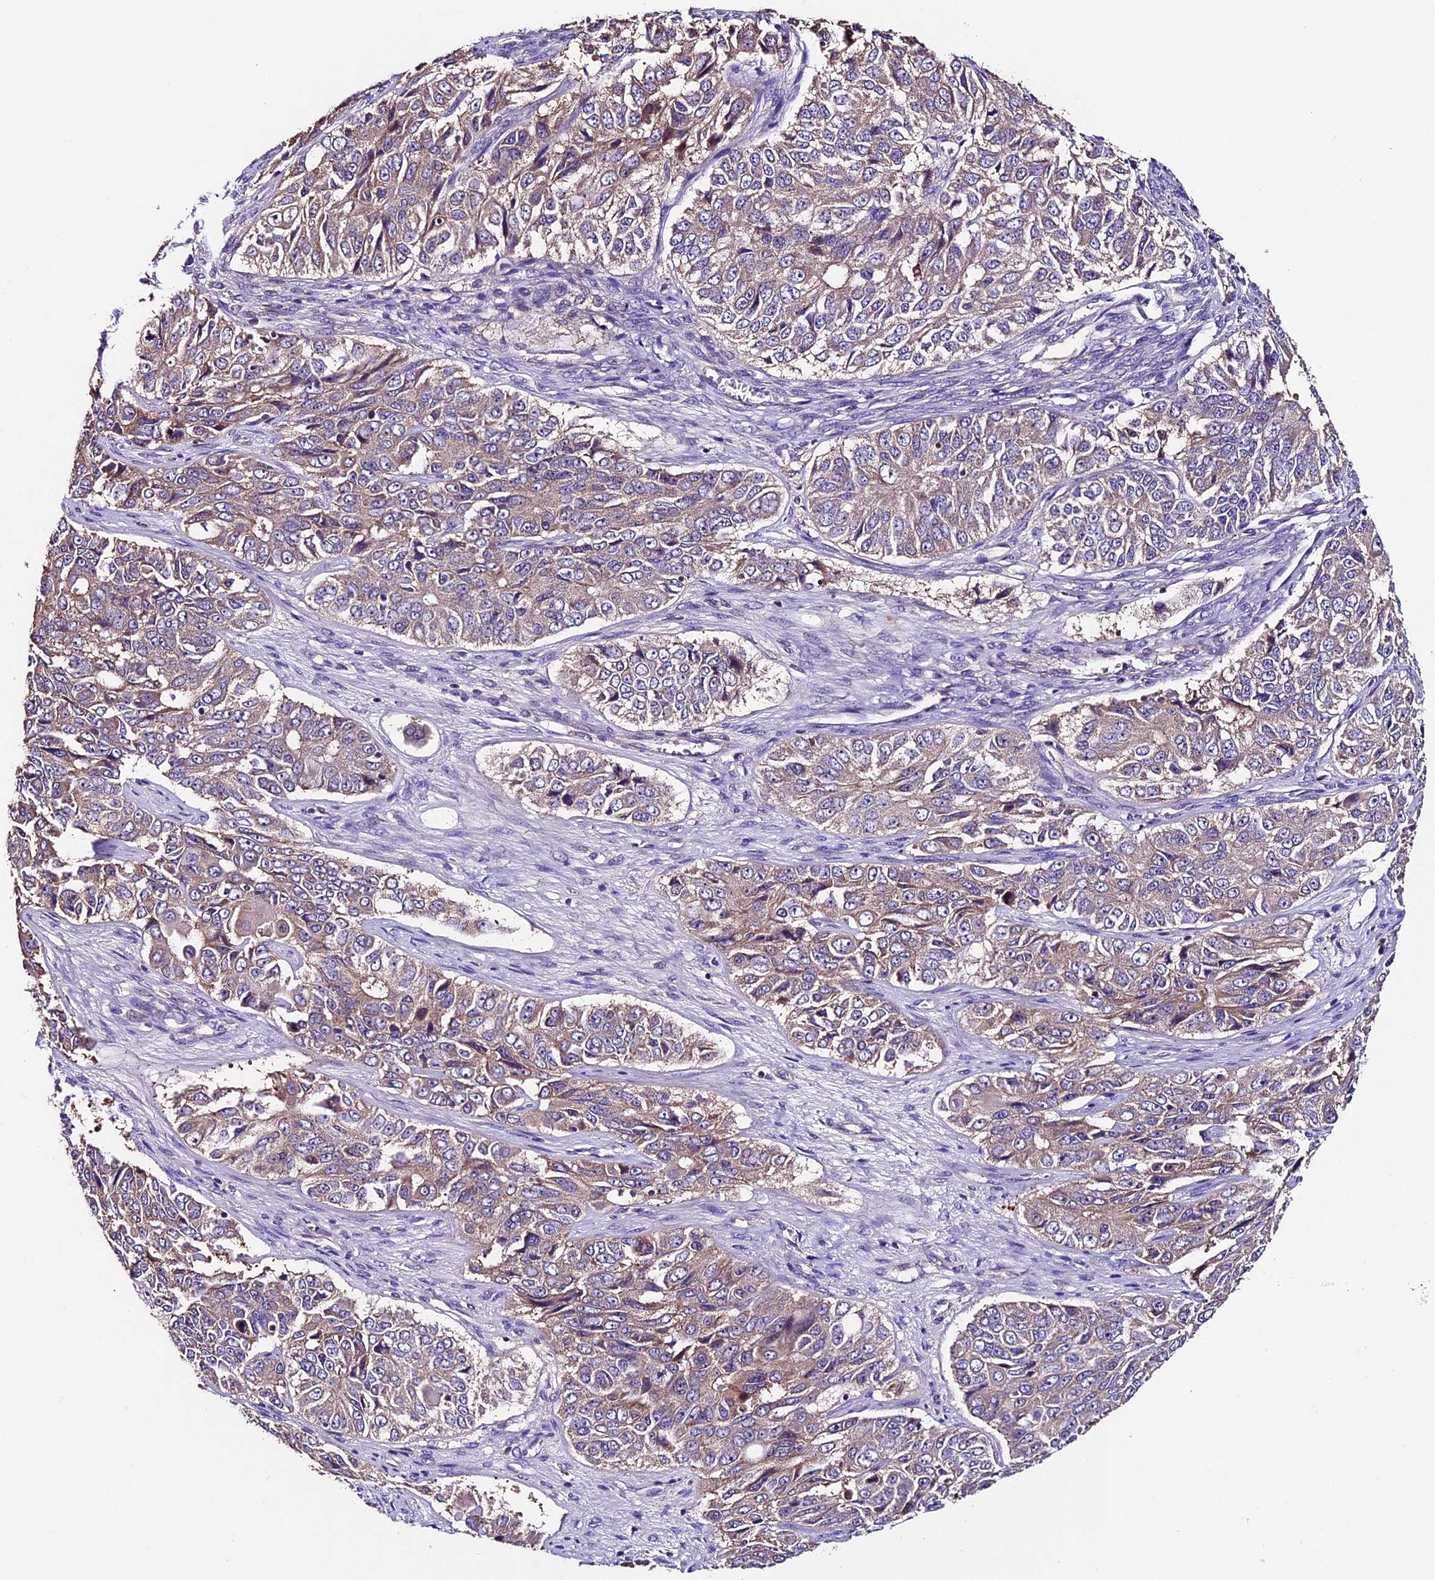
{"staining": {"intensity": "weak", "quantity": "25%-75%", "location": "cytoplasmic/membranous"}, "tissue": "ovarian cancer", "cell_type": "Tumor cells", "image_type": "cancer", "snomed": [{"axis": "morphology", "description": "Carcinoma, endometroid"}, {"axis": "topography", "description": "Ovary"}], "caption": "This histopathology image demonstrates immunohistochemistry staining of ovarian cancer, with low weak cytoplasmic/membranous expression in approximately 25%-75% of tumor cells.", "gene": "SBNO2", "patient": {"sex": "female", "age": 51}}